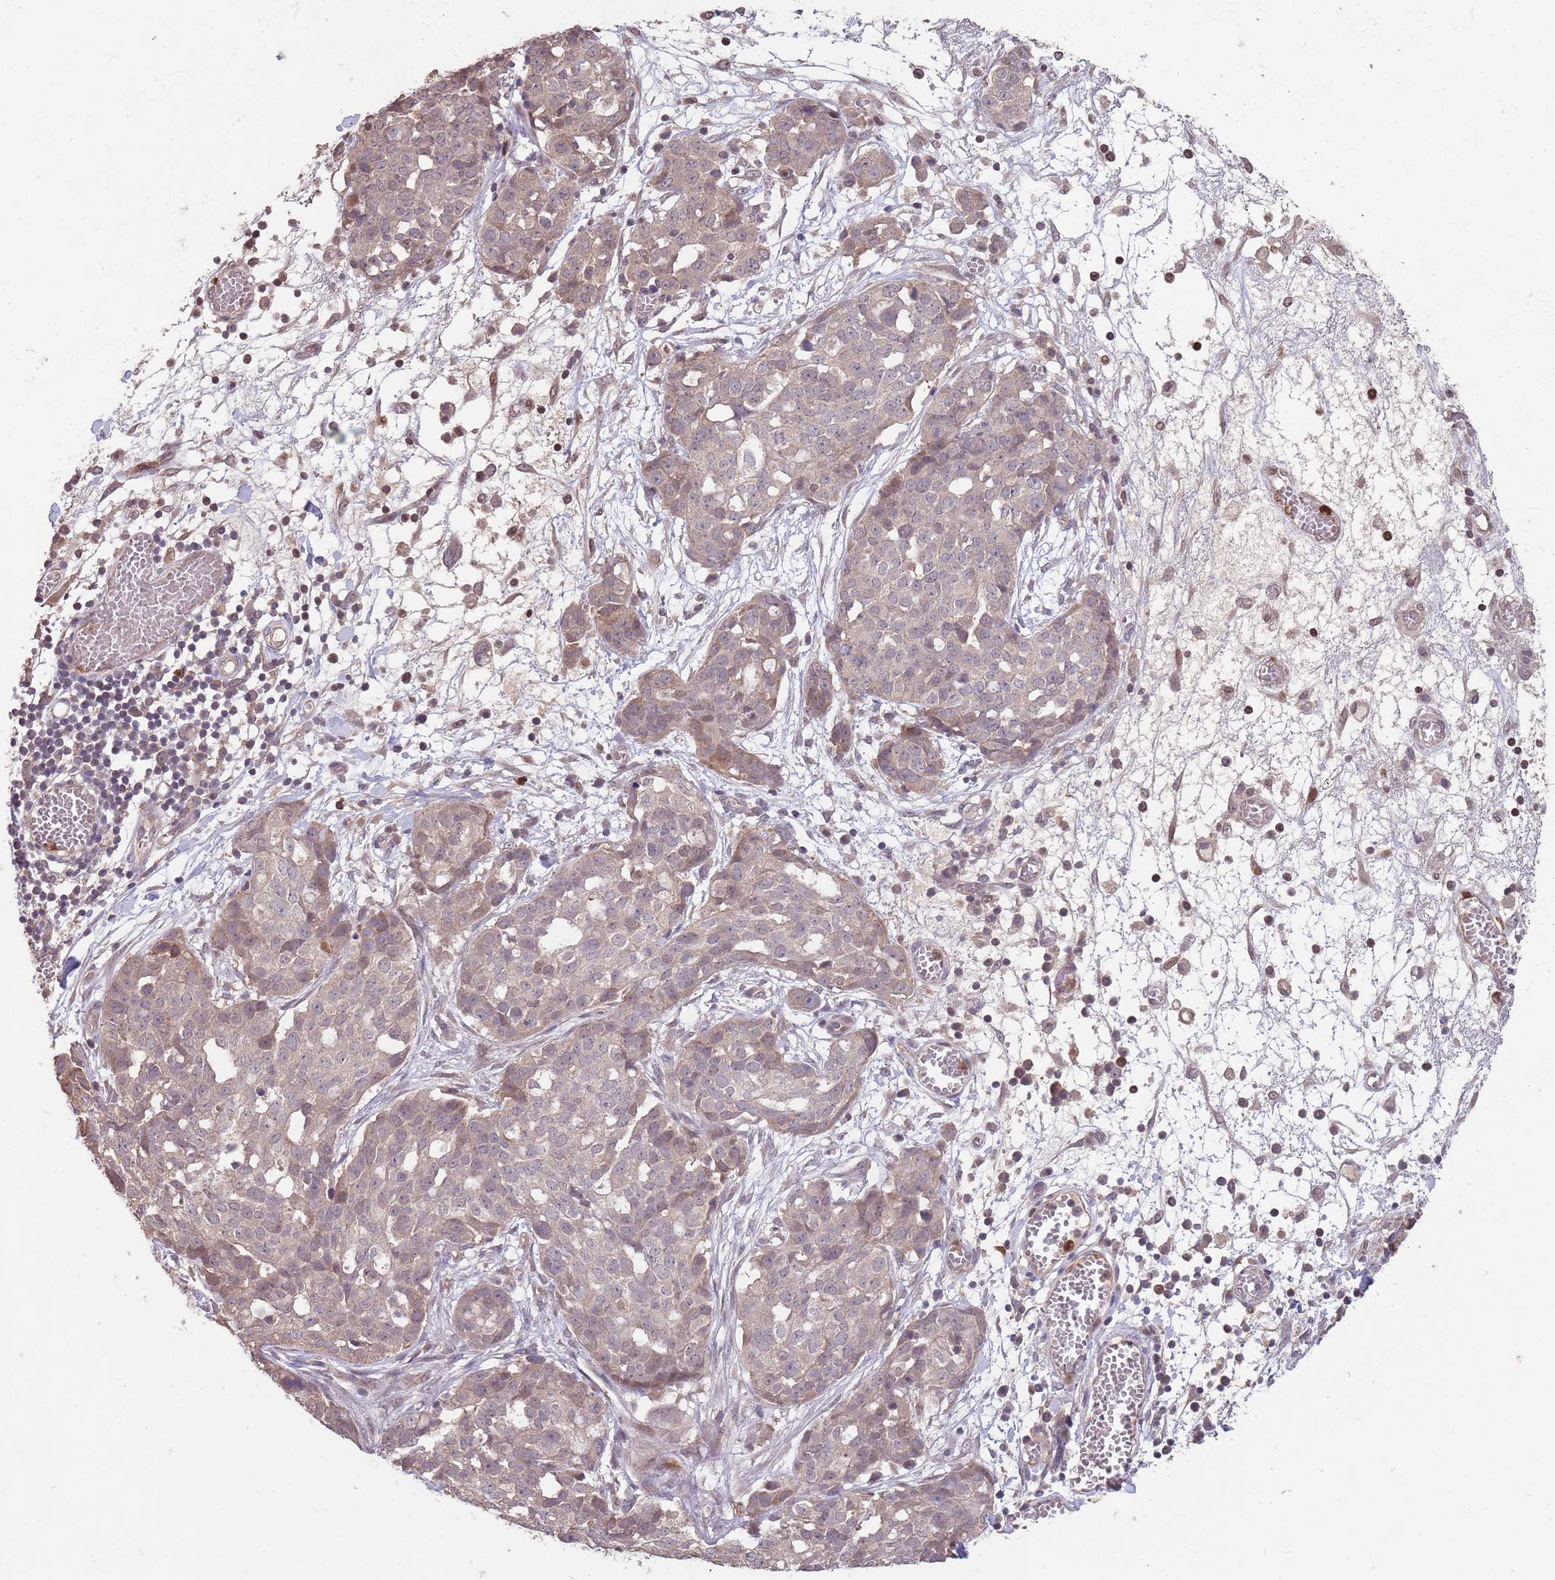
{"staining": {"intensity": "weak", "quantity": "25%-75%", "location": "cytoplasmic/membranous"}, "tissue": "ovarian cancer", "cell_type": "Tumor cells", "image_type": "cancer", "snomed": [{"axis": "morphology", "description": "Cystadenocarcinoma, serous, NOS"}, {"axis": "topography", "description": "Soft tissue"}, {"axis": "topography", "description": "Ovary"}], "caption": "An immunohistochemistry (IHC) histopathology image of neoplastic tissue is shown. Protein staining in brown highlights weak cytoplasmic/membranous positivity in ovarian cancer within tumor cells. (DAB = brown stain, brightfield microscopy at high magnification).", "gene": "MEI1", "patient": {"sex": "female", "age": 57}}